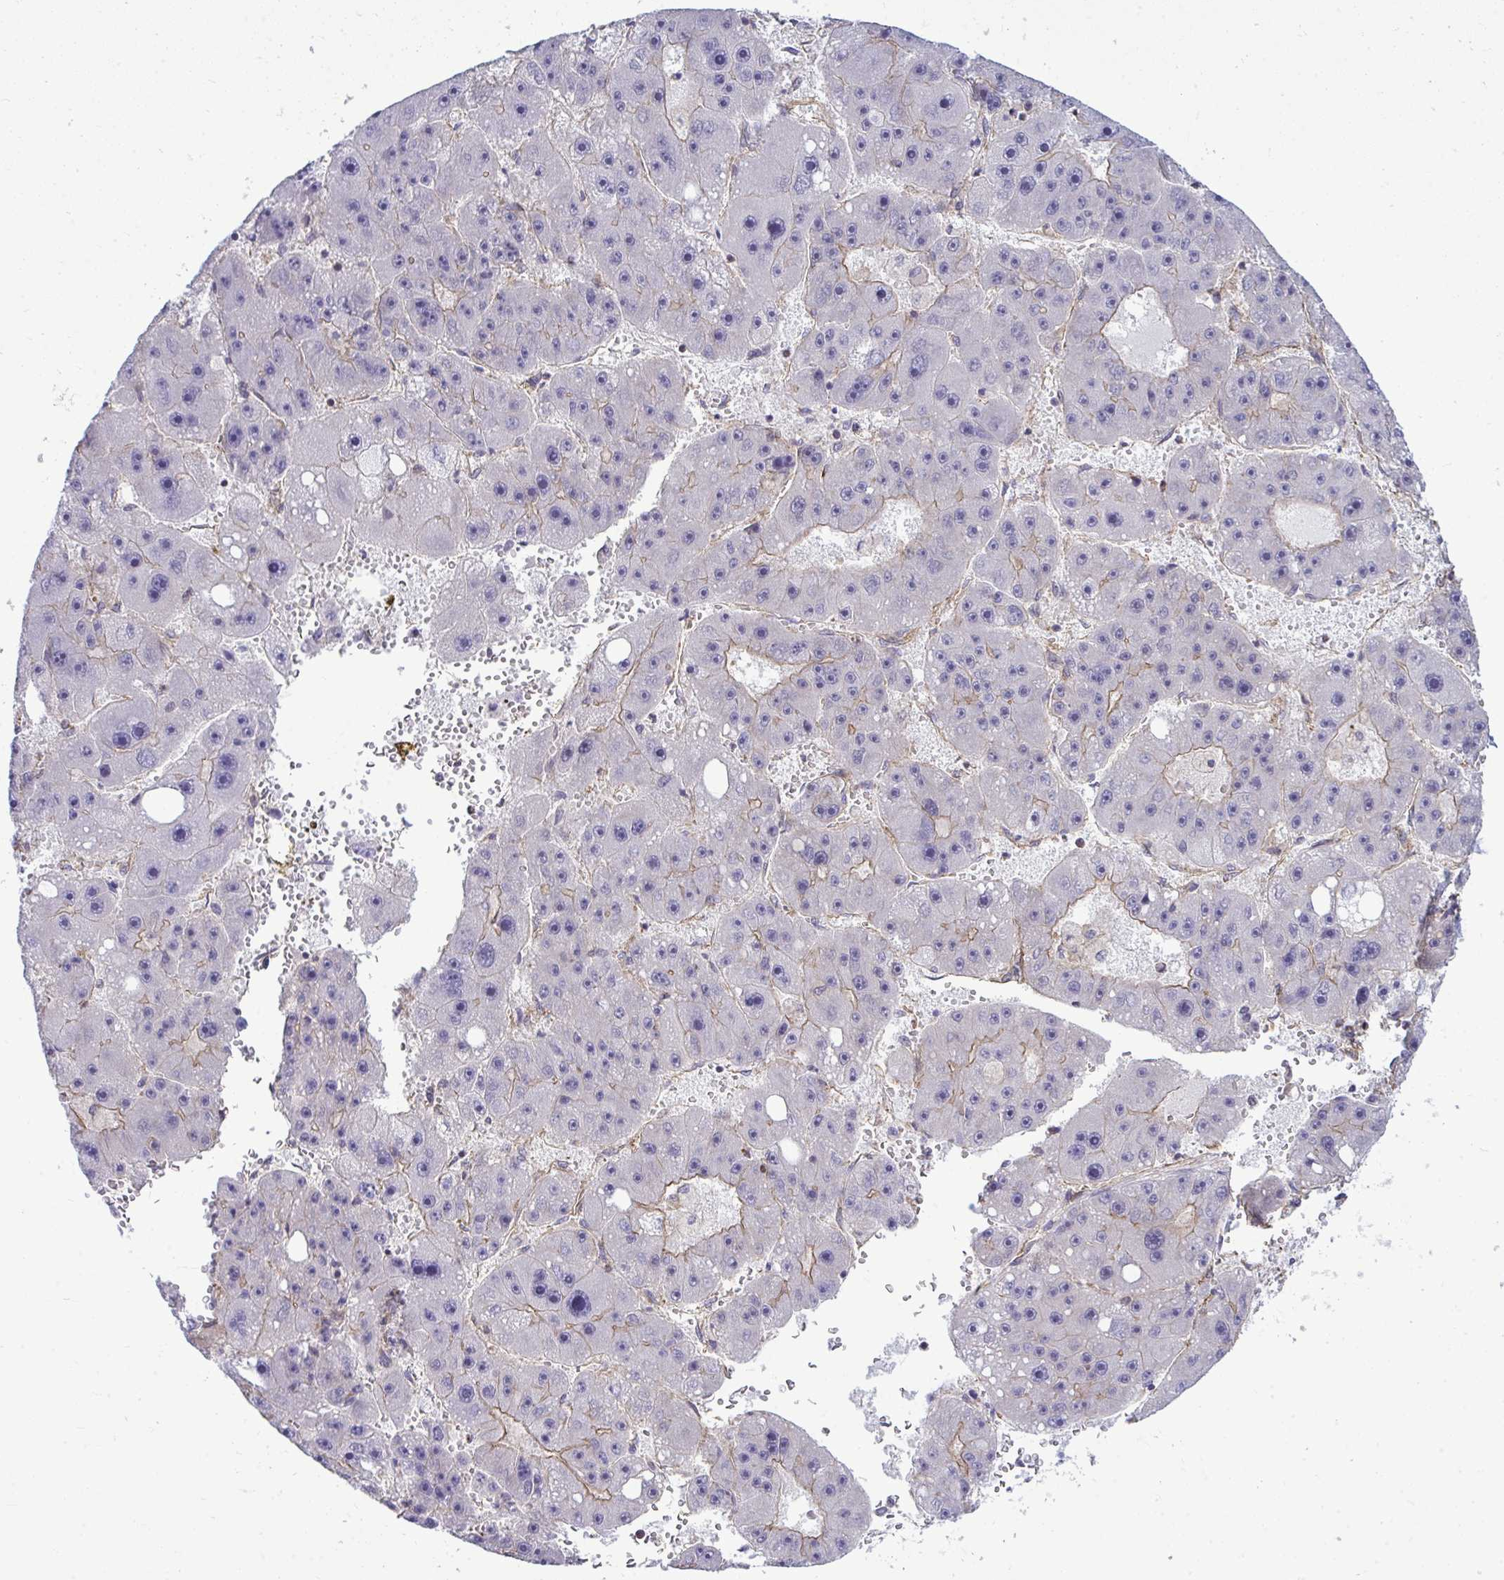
{"staining": {"intensity": "moderate", "quantity": "<25%", "location": "cytoplasmic/membranous"}, "tissue": "liver cancer", "cell_type": "Tumor cells", "image_type": "cancer", "snomed": [{"axis": "morphology", "description": "Carcinoma, Hepatocellular, NOS"}, {"axis": "topography", "description": "Liver"}], "caption": "This is an image of IHC staining of hepatocellular carcinoma (liver), which shows moderate expression in the cytoplasmic/membranous of tumor cells.", "gene": "FUT10", "patient": {"sex": "female", "age": 61}}